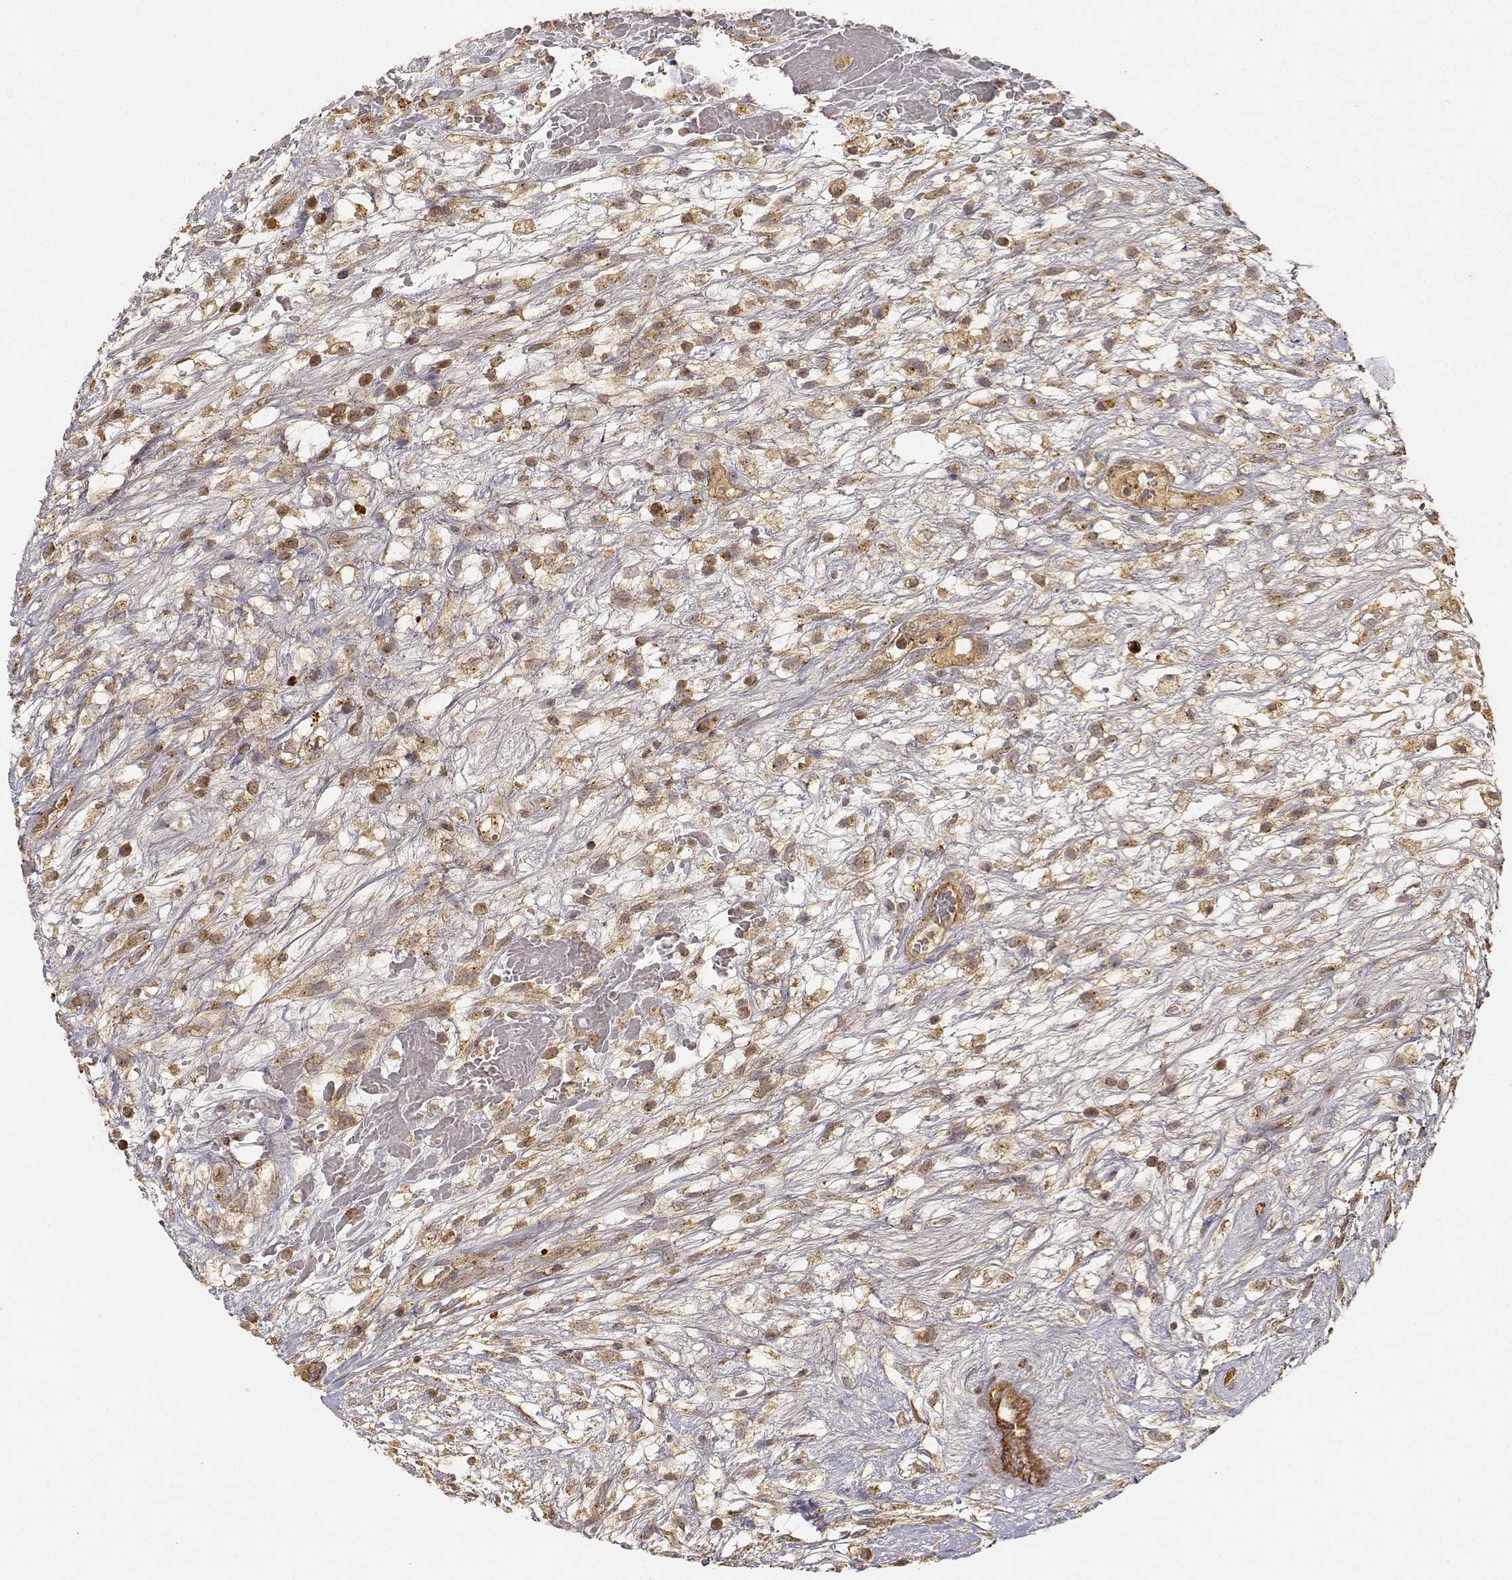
{"staining": {"intensity": "weak", "quantity": ">75%", "location": "cytoplasmic/membranous"}, "tissue": "testis cancer", "cell_type": "Tumor cells", "image_type": "cancer", "snomed": [{"axis": "morphology", "description": "Normal tissue, NOS"}, {"axis": "morphology", "description": "Carcinoma, Embryonal, NOS"}, {"axis": "topography", "description": "Testis"}], "caption": "Immunohistochemistry image of testis cancer (embryonal carcinoma) stained for a protein (brown), which exhibits low levels of weak cytoplasmic/membranous positivity in about >75% of tumor cells.", "gene": "CDK5RAP2", "patient": {"sex": "male", "age": 32}}